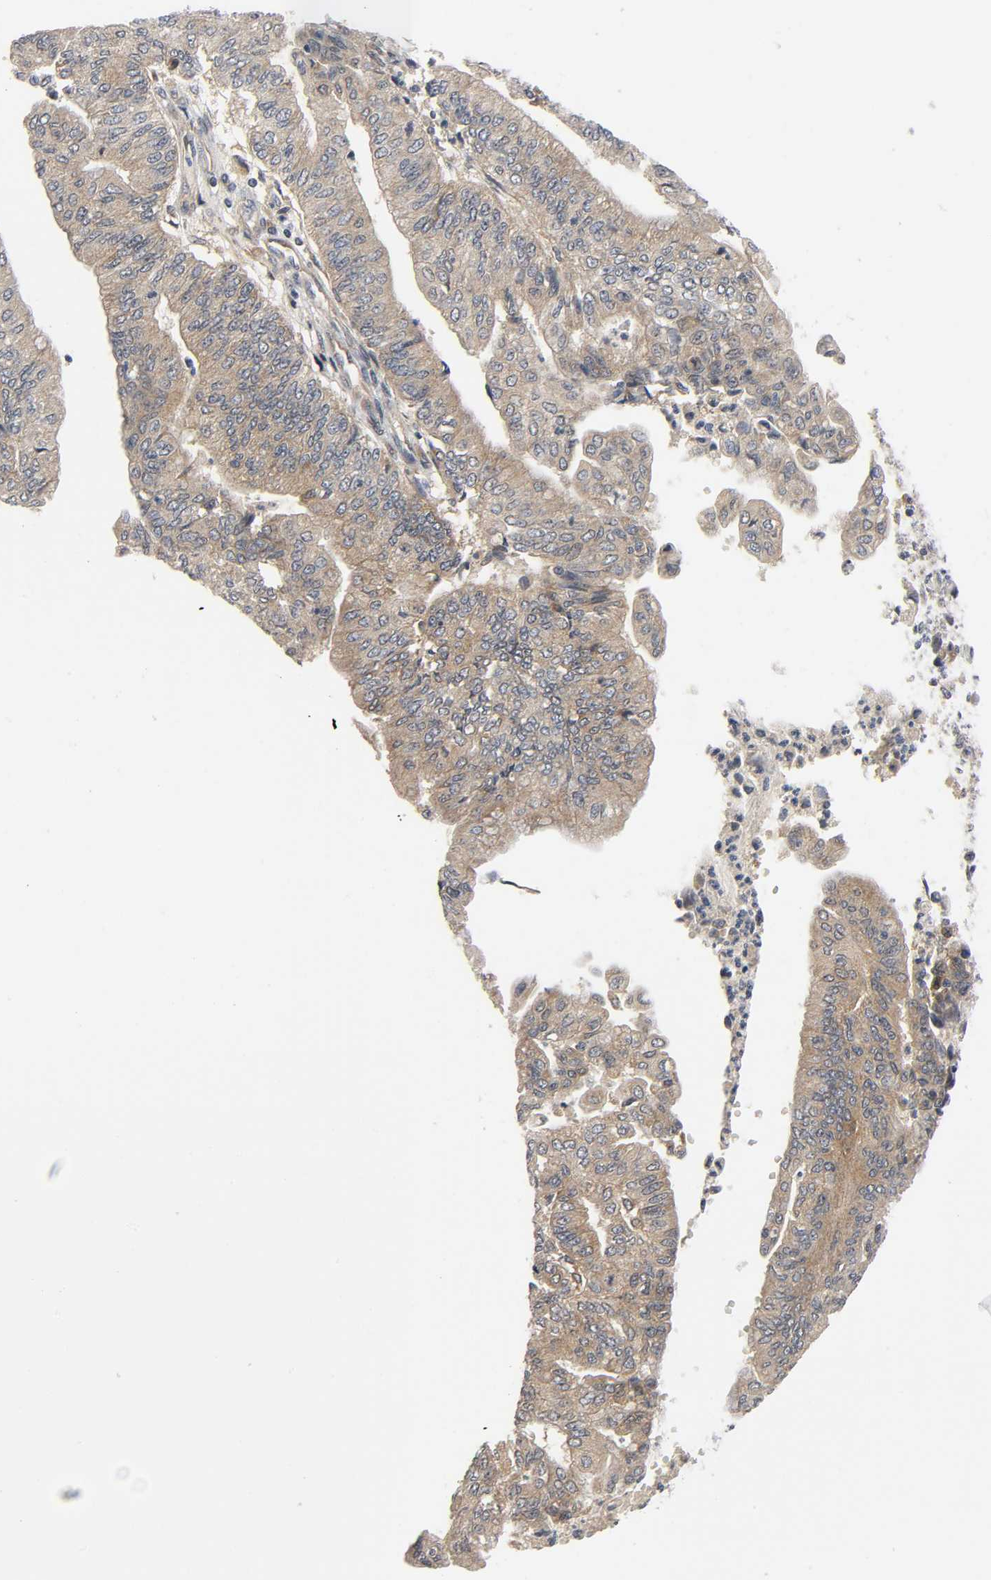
{"staining": {"intensity": "moderate", "quantity": ">75%", "location": "cytoplasmic/membranous"}, "tissue": "endometrial cancer", "cell_type": "Tumor cells", "image_type": "cancer", "snomed": [{"axis": "morphology", "description": "Adenocarcinoma, NOS"}, {"axis": "topography", "description": "Endometrium"}], "caption": "Brown immunohistochemical staining in human endometrial adenocarcinoma displays moderate cytoplasmic/membranous expression in about >75% of tumor cells.", "gene": "MAPK8", "patient": {"sex": "female", "age": 59}}